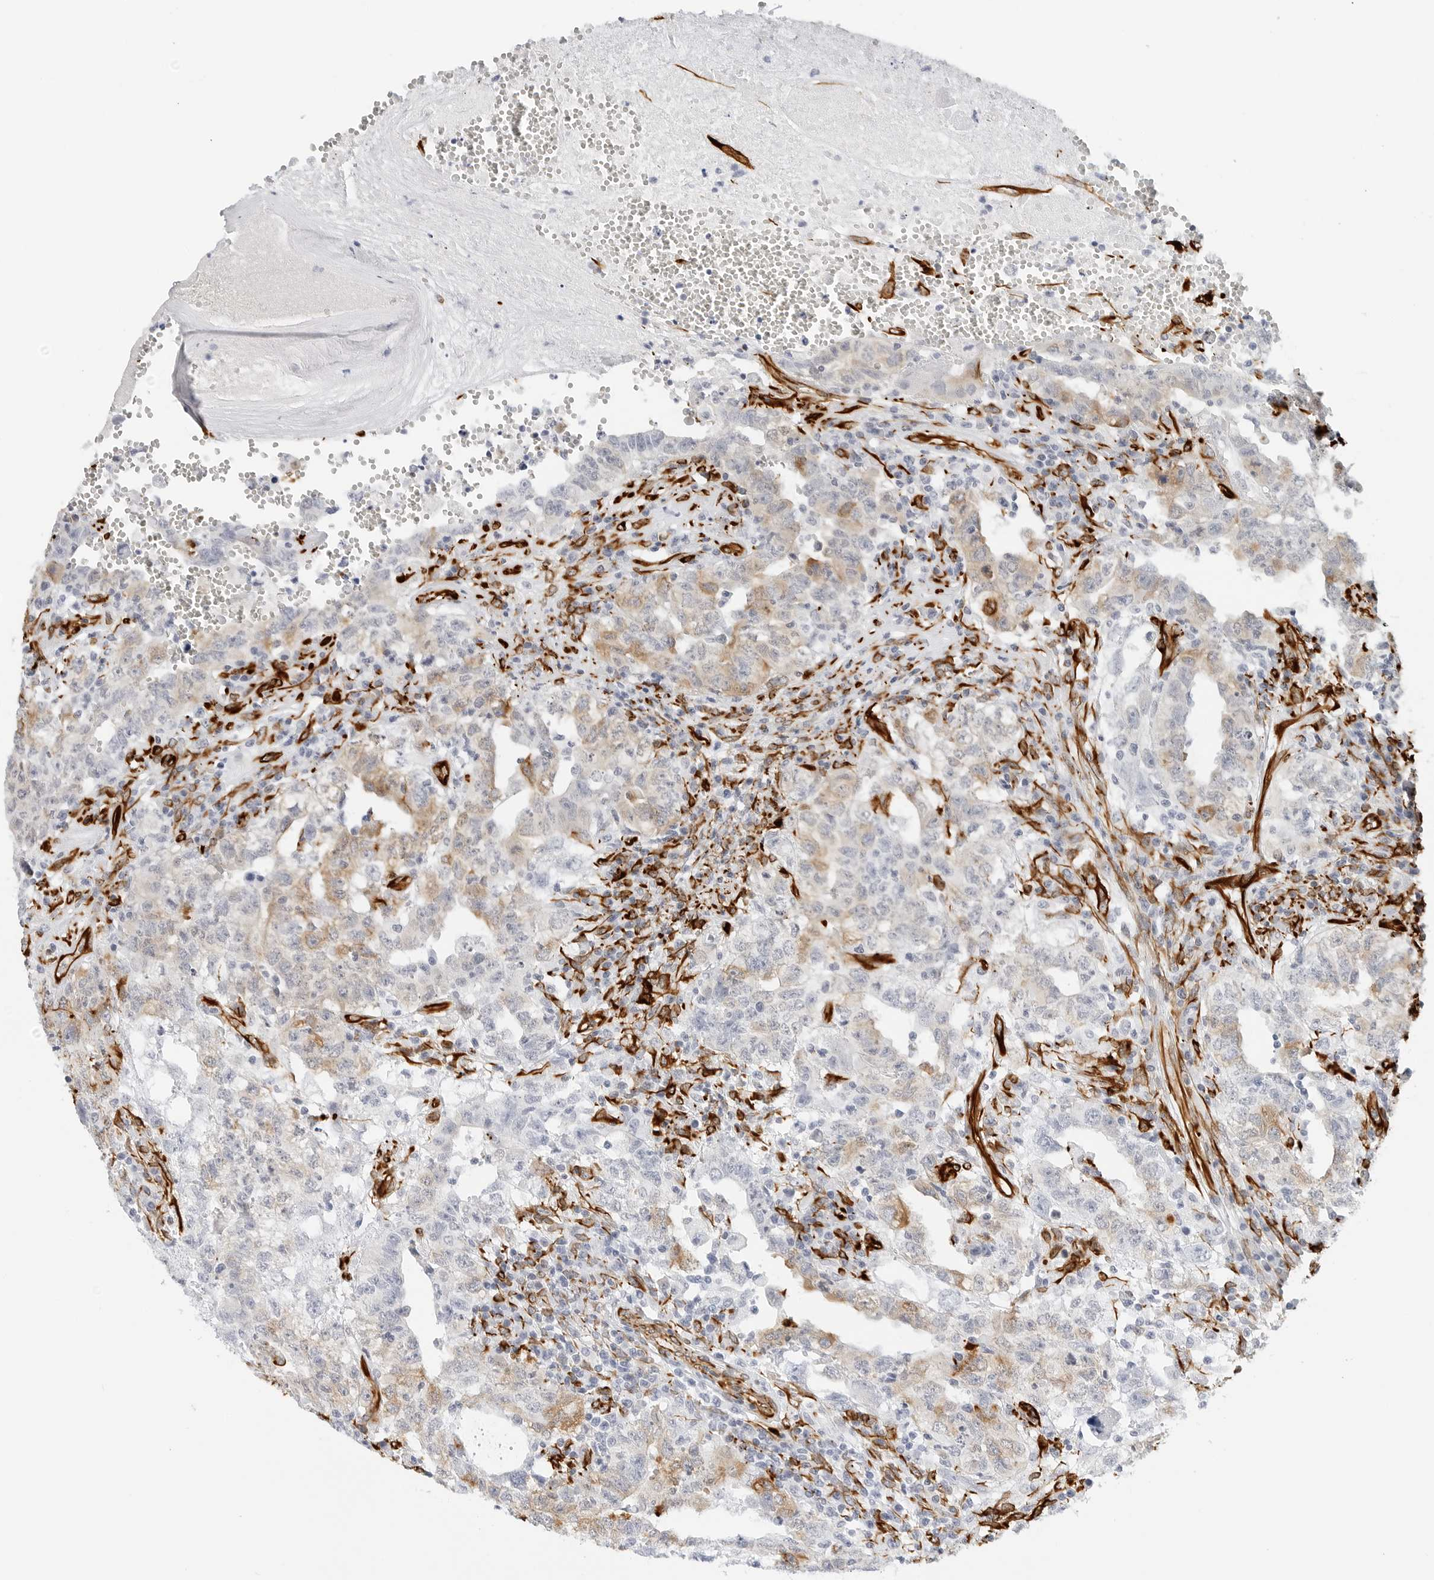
{"staining": {"intensity": "moderate", "quantity": "<25%", "location": "cytoplasmic/membranous"}, "tissue": "testis cancer", "cell_type": "Tumor cells", "image_type": "cancer", "snomed": [{"axis": "morphology", "description": "Carcinoma, Embryonal, NOS"}, {"axis": "topography", "description": "Testis"}], "caption": "There is low levels of moderate cytoplasmic/membranous positivity in tumor cells of embryonal carcinoma (testis), as demonstrated by immunohistochemical staining (brown color).", "gene": "NES", "patient": {"sex": "male", "age": 26}}